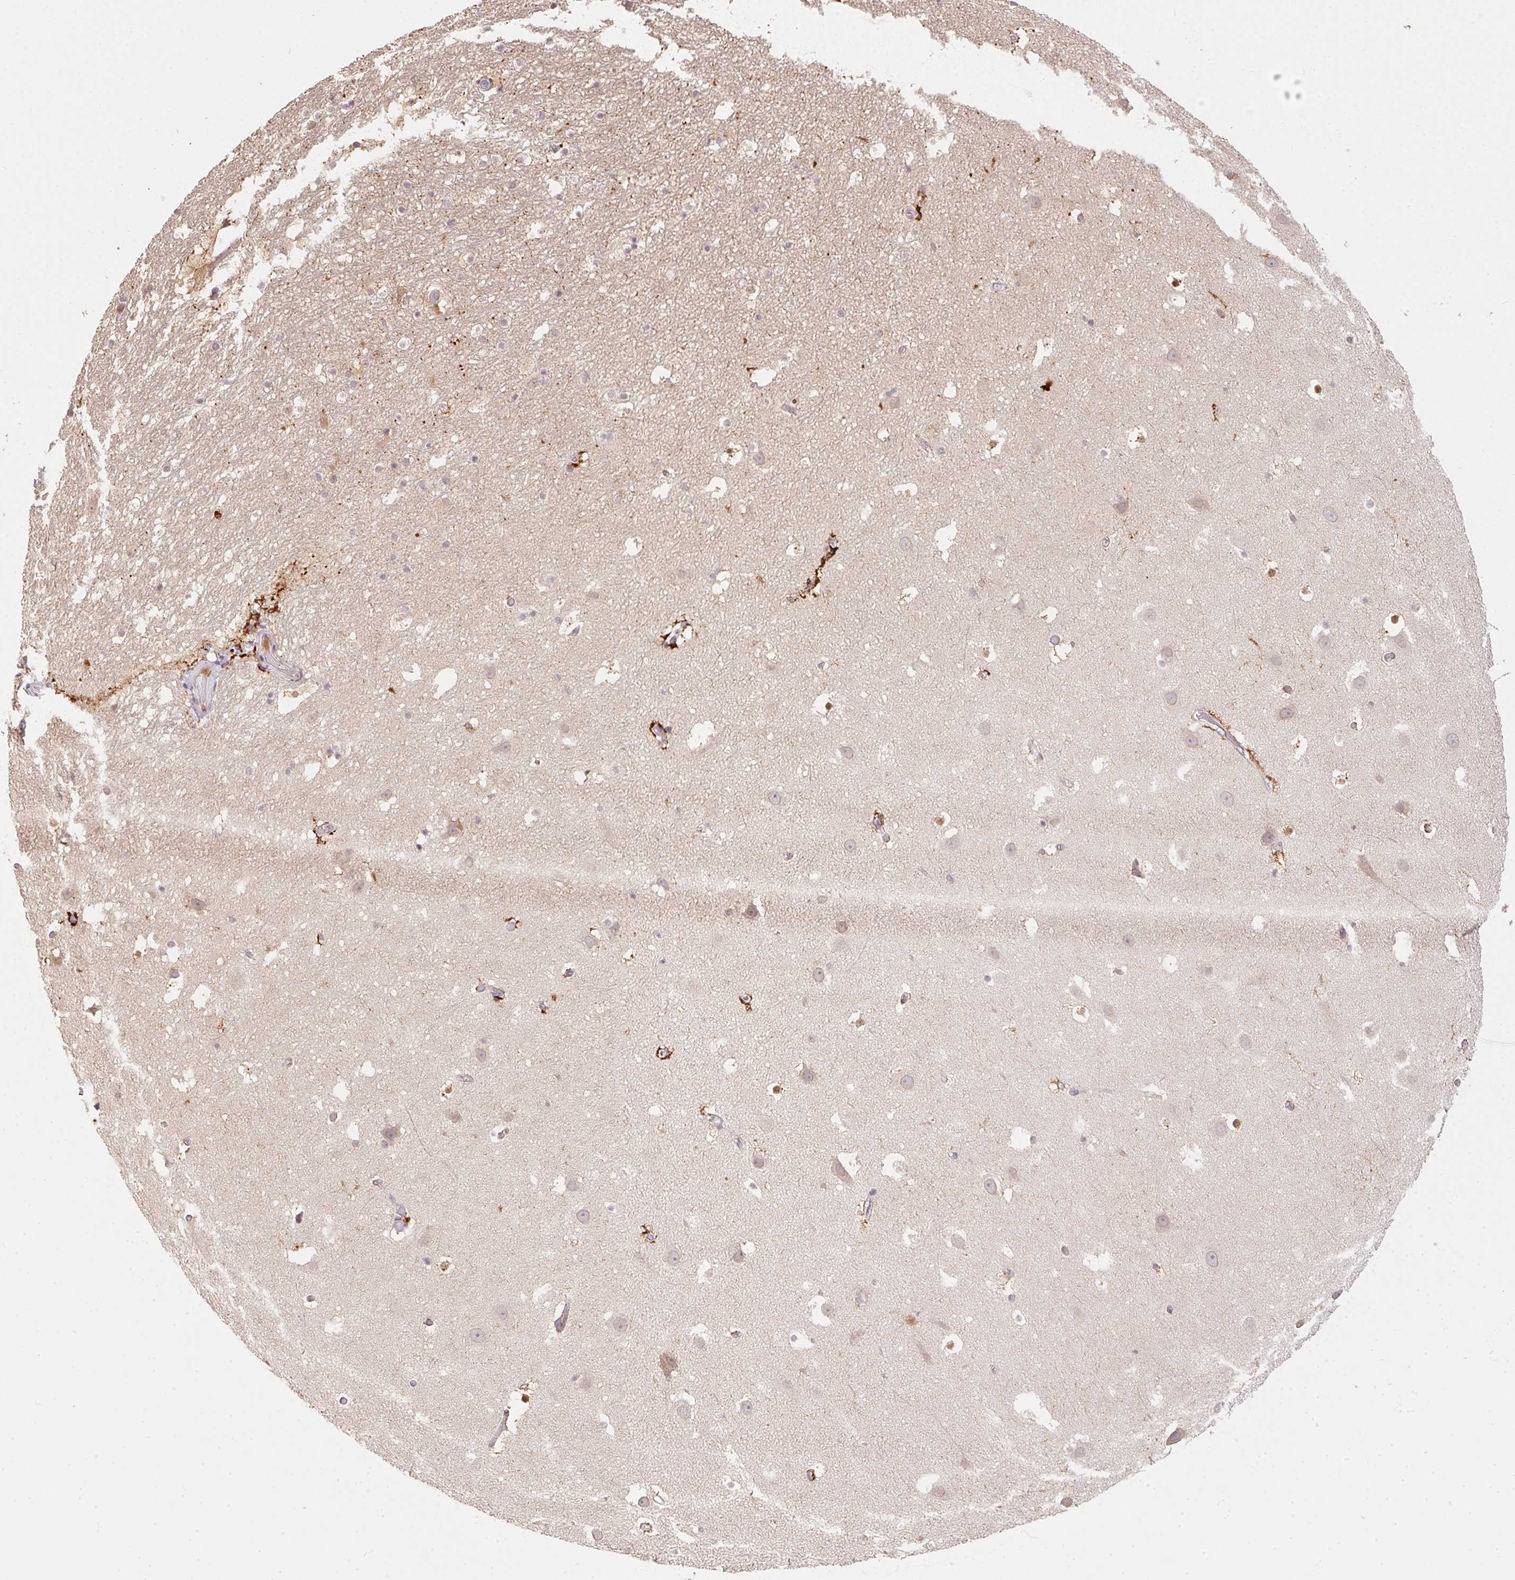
{"staining": {"intensity": "strong", "quantity": "<25%", "location": "cytoplasmic/membranous"}, "tissue": "hippocampus", "cell_type": "Glial cells", "image_type": "normal", "snomed": [{"axis": "morphology", "description": "Normal tissue, NOS"}, {"axis": "topography", "description": "Hippocampus"}], "caption": "High-power microscopy captured an immunohistochemistry photomicrograph of unremarkable hippocampus, revealing strong cytoplasmic/membranous staining in about <25% of glial cells. Immunohistochemistry (ihc) stains the protein of interest in brown and the nuclei are stained blue.", "gene": "PPP4R4", "patient": {"sex": "male", "age": 26}}